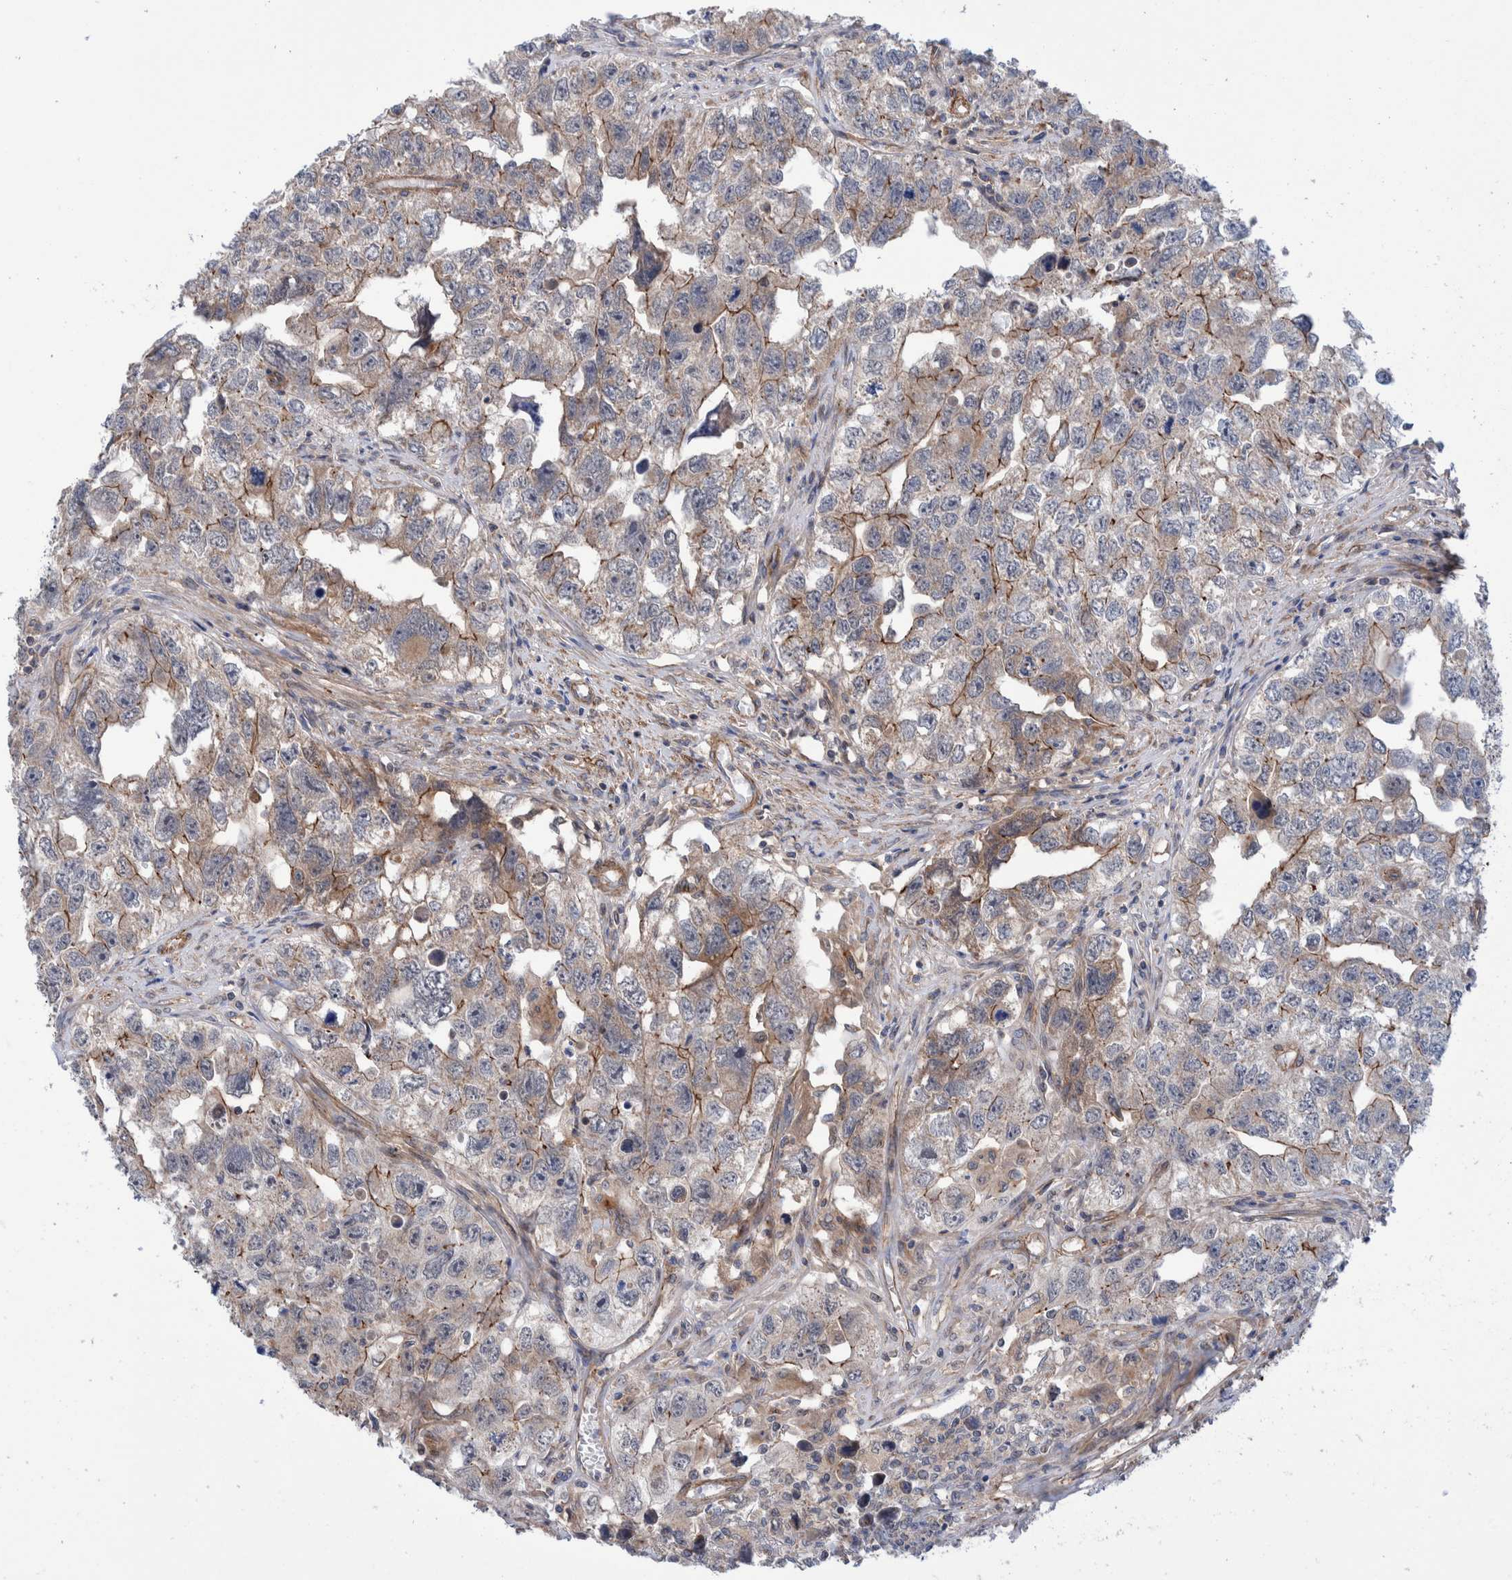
{"staining": {"intensity": "weak", "quantity": "<25%", "location": "cytoplasmic/membranous"}, "tissue": "testis cancer", "cell_type": "Tumor cells", "image_type": "cancer", "snomed": [{"axis": "morphology", "description": "Seminoma, NOS"}, {"axis": "morphology", "description": "Carcinoma, Embryonal, NOS"}, {"axis": "topography", "description": "Testis"}], "caption": "A high-resolution micrograph shows immunohistochemistry (IHC) staining of testis cancer, which reveals no significant staining in tumor cells.", "gene": "SLC25A10", "patient": {"sex": "male", "age": 43}}